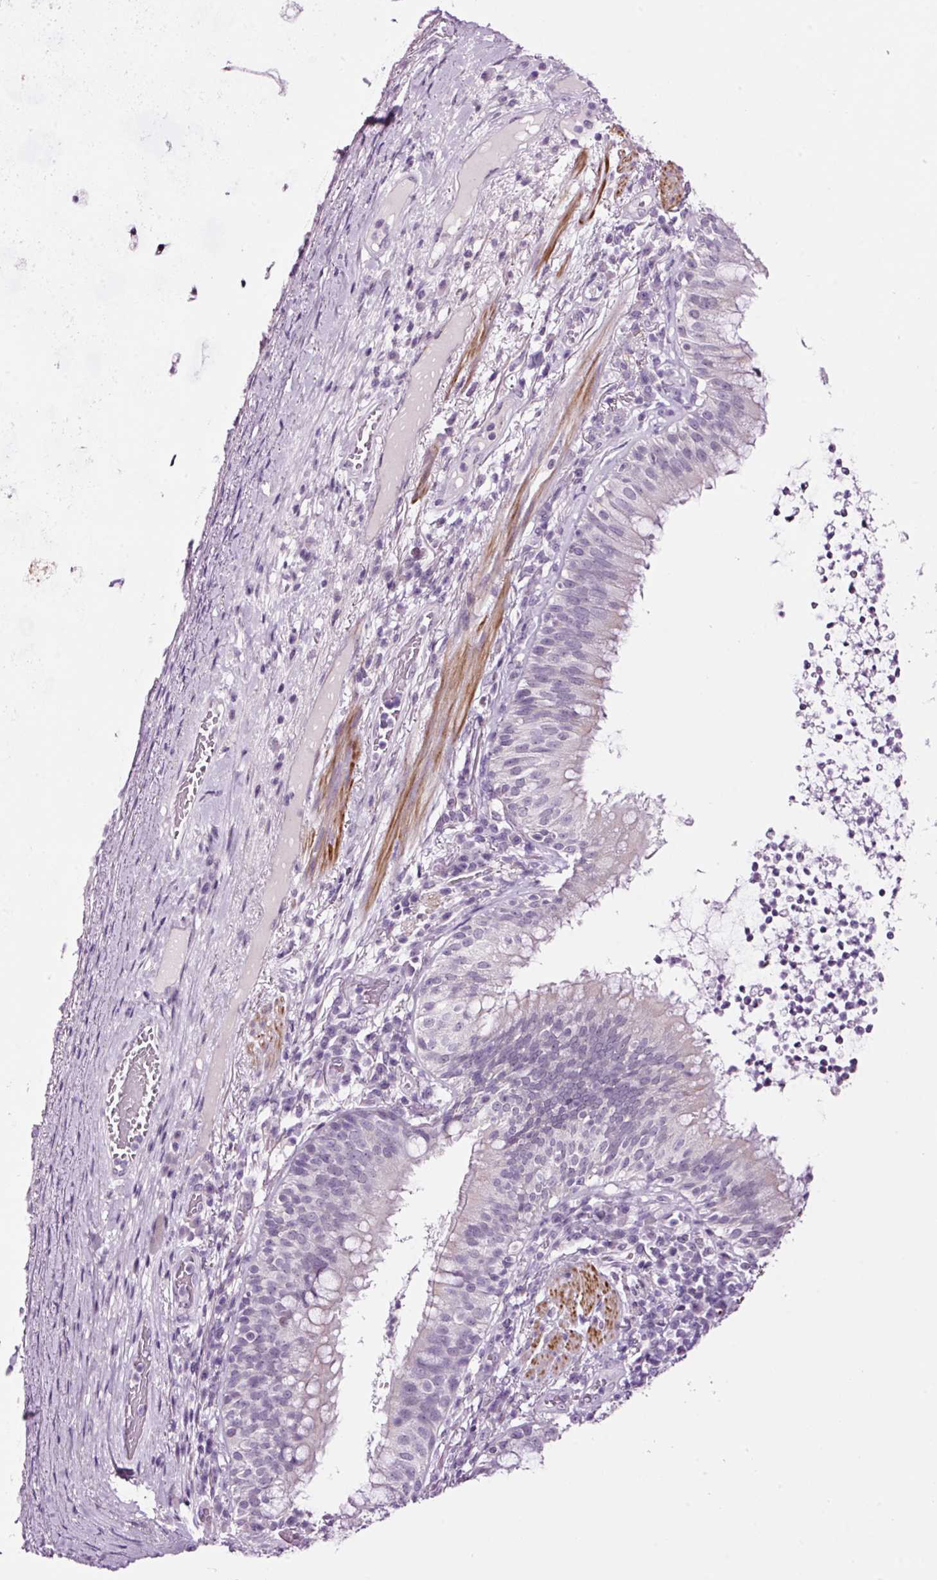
{"staining": {"intensity": "negative", "quantity": "none", "location": "none"}, "tissue": "bronchus", "cell_type": "Respiratory epithelial cells", "image_type": "normal", "snomed": [{"axis": "morphology", "description": "Normal tissue, NOS"}, {"axis": "topography", "description": "Cartilage tissue"}, {"axis": "topography", "description": "Bronchus"}], "caption": "Immunohistochemical staining of normal human bronchus reveals no significant expression in respiratory epithelial cells. (DAB (3,3'-diaminobenzidine) immunohistochemistry visualized using brightfield microscopy, high magnification).", "gene": "RTF2", "patient": {"sex": "male", "age": 56}}